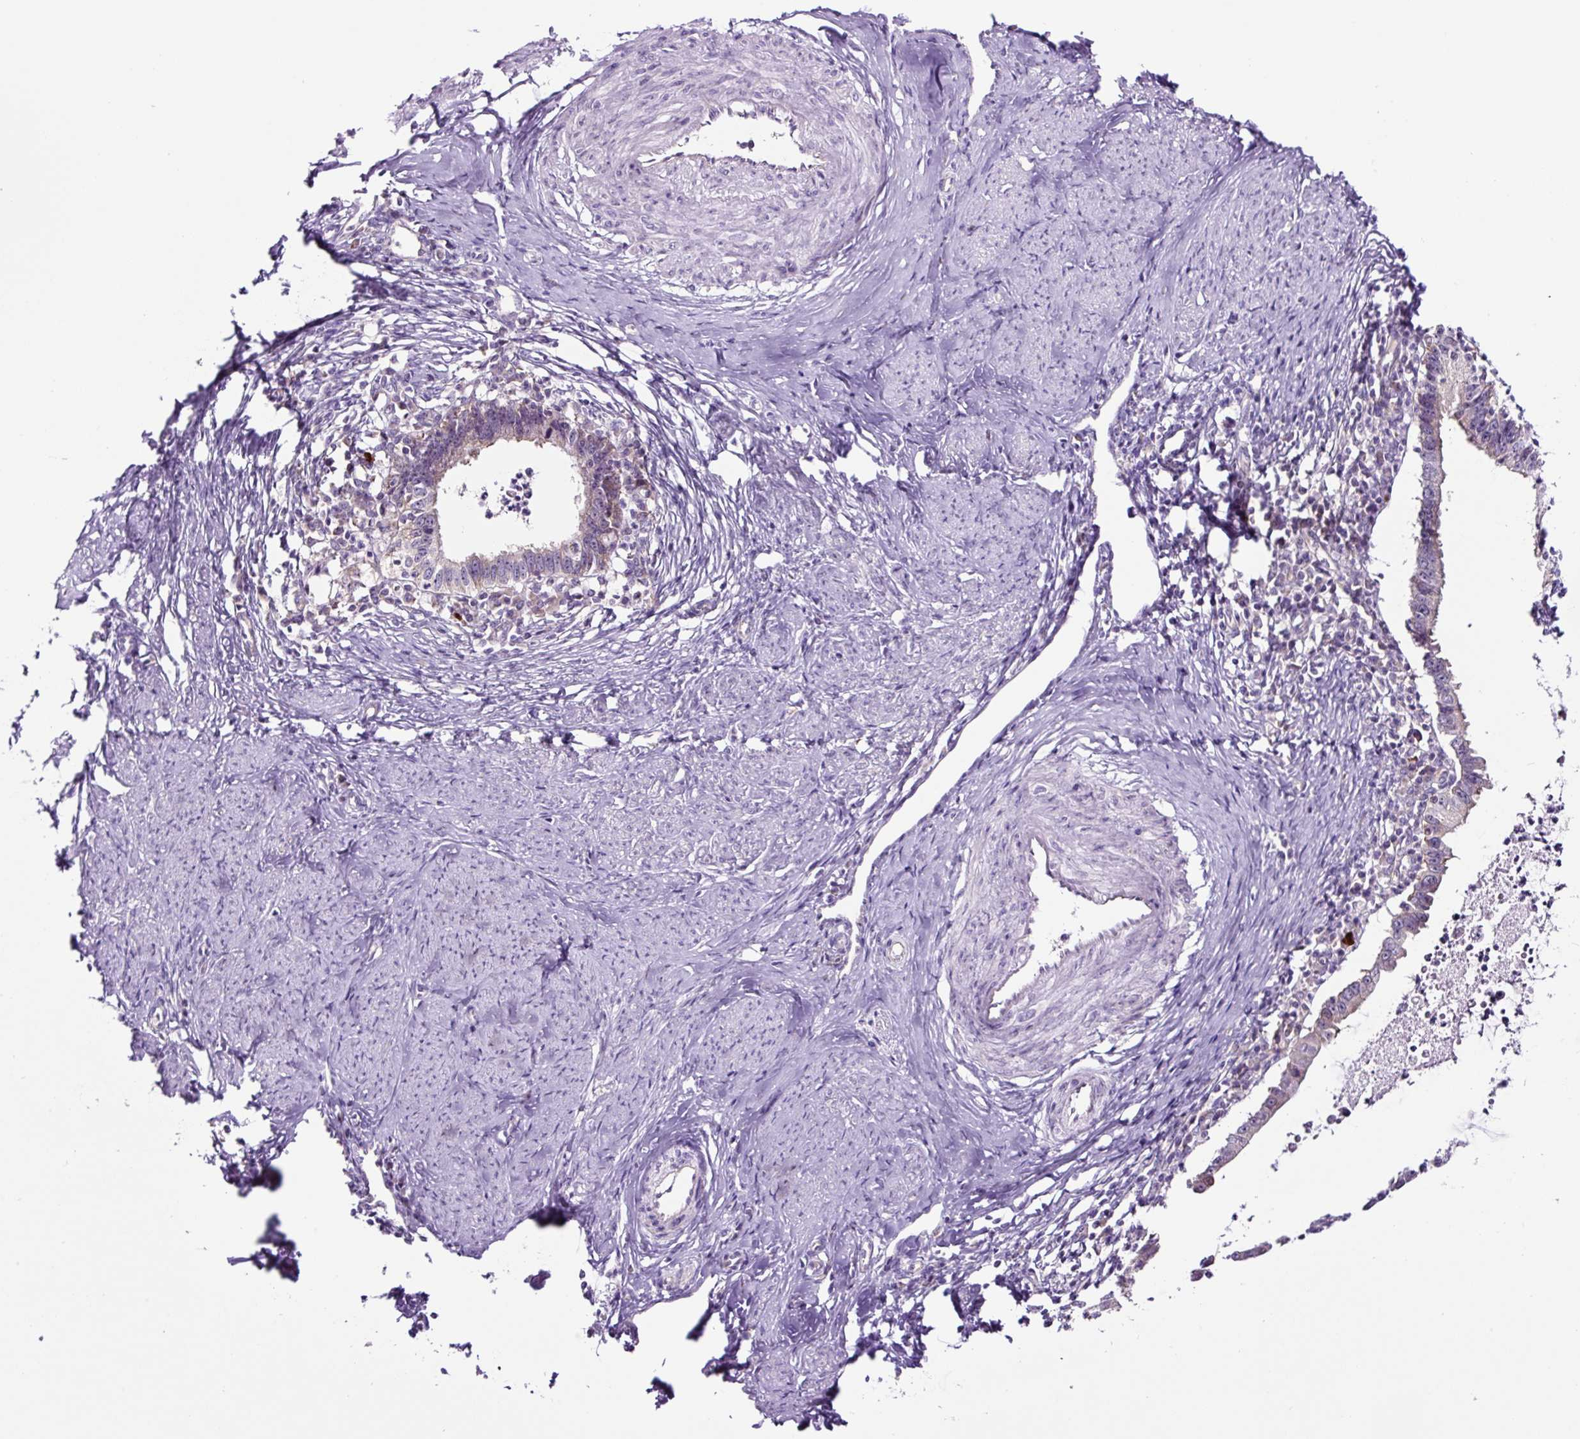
{"staining": {"intensity": "negative", "quantity": "none", "location": "none"}, "tissue": "cervical cancer", "cell_type": "Tumor cells", "image_type": "cancer", "snomed": [{"axis": "morphology", "description": "Adenocarcinoma, NOS"}, {"axis": "topography", "description": "Cervix"}], "caption": "Immunohistochemistry of human cervical adenocarcinoma reveals no staining in tumor cells.", "gene": "NOM1", "patient": {"sex": "female", "age": 36}}